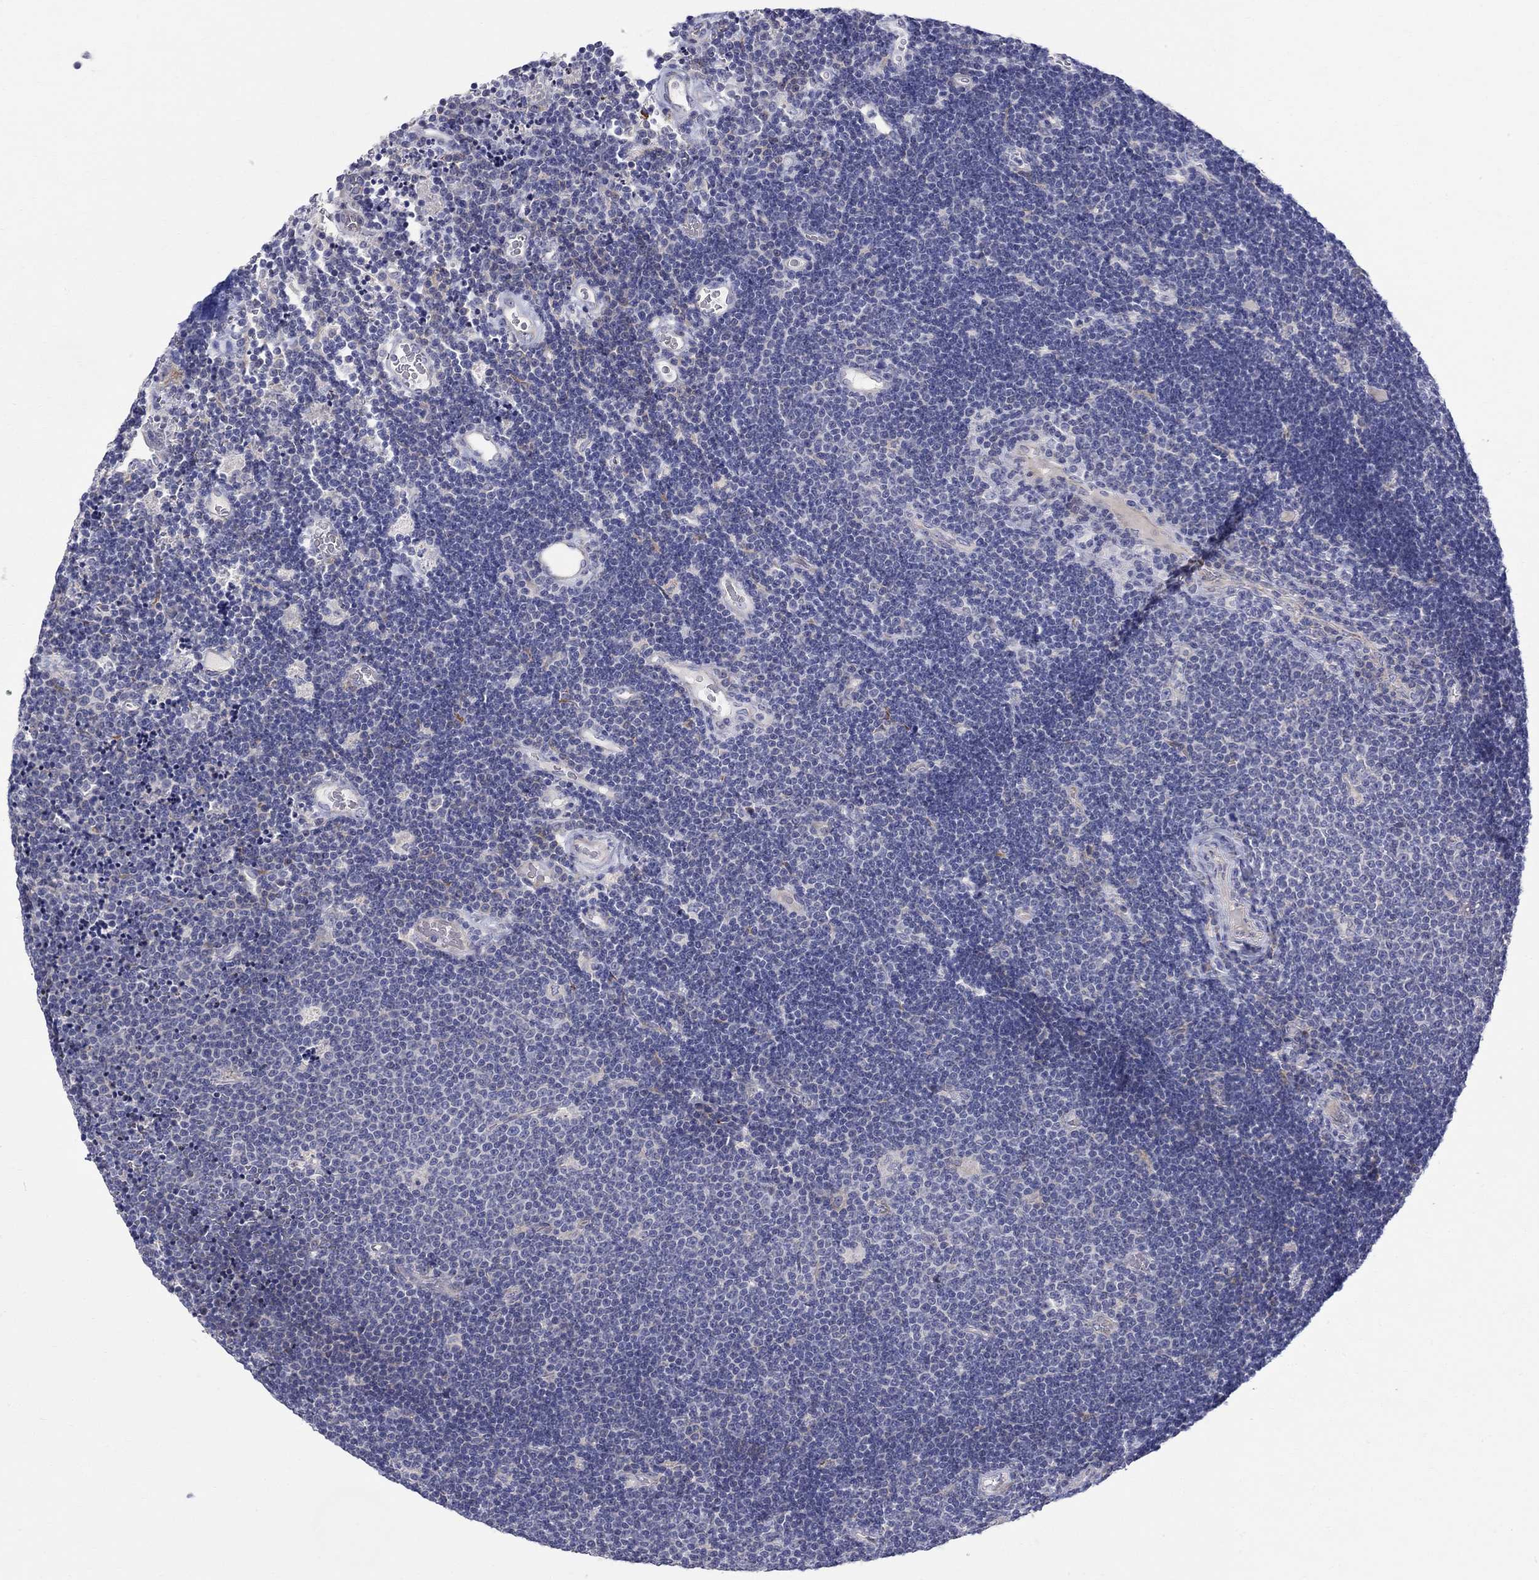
{"staining": {"intensity": "negative", "quantity": "none", "location": "none"}, "tissue": "lymphoma", "cell_type": "Tumor cells", "image_type": "cancer", "snomed": [{"axis": "morphology", "description": "Malignant lymphoma, non-Hodgkin's type, Low grade"}, {"axis": "topography", "description": "Brain"}], "caption": "An image of human lymphoma is negative for staining in tumor cells.", "gene": "QRFPR", "patient": {"sex": "female", "age": 66}}